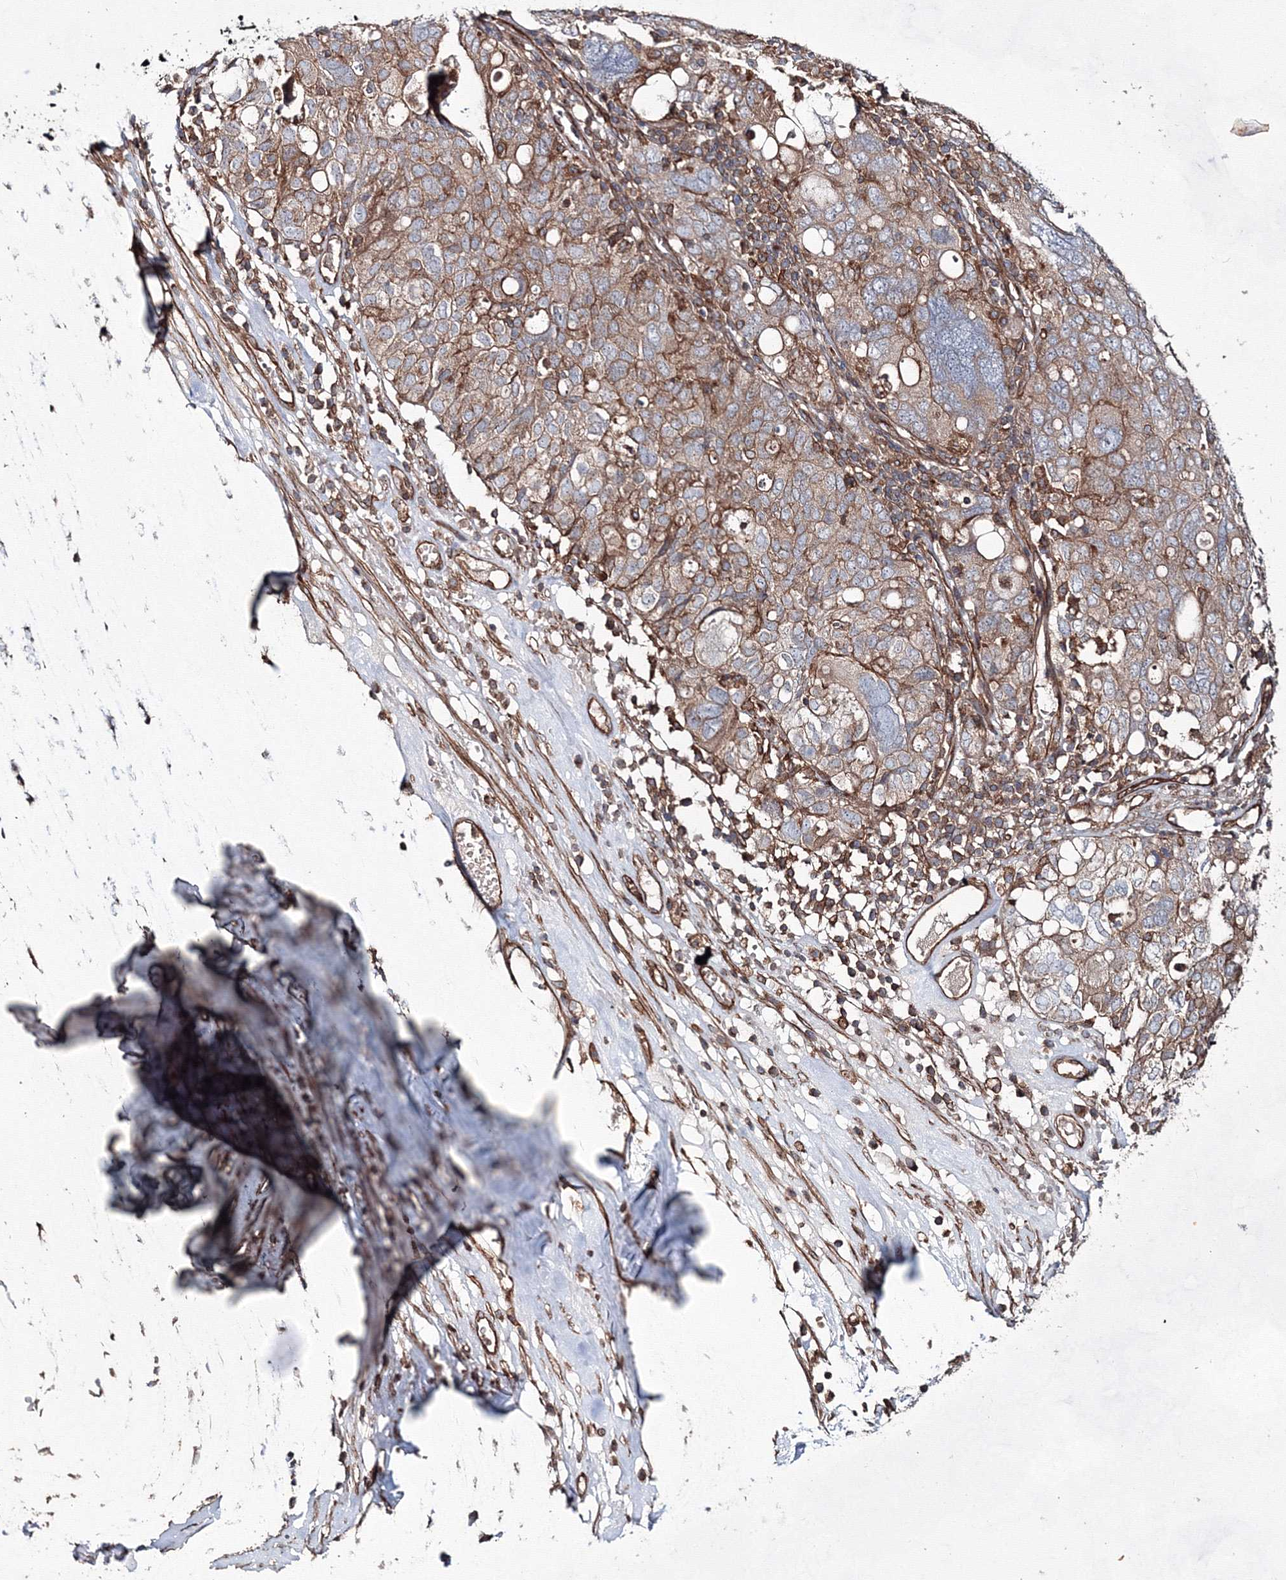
{"staining": {"intensity": "moderate", "quantity": ">75%", "location": "cytoplasmic/membranous"}, "tissue": "ovarian cancer", "cell_type": "Tumor cells", "image_type": "cancer", "snomed": [{"axis": "morphology", "description": "Carcinoma, endometroid"}, {"axis": "topography", "description": "Ovary"}], "caption": "The image exhibits a brown stain indicating the presence of a protein in the cytoplasmic/membranous of tumor cells in ovarian cancer (endometroid carcinoma).", "gene": "EXOC6", "patient": {"sex": "female", "age": 62}}